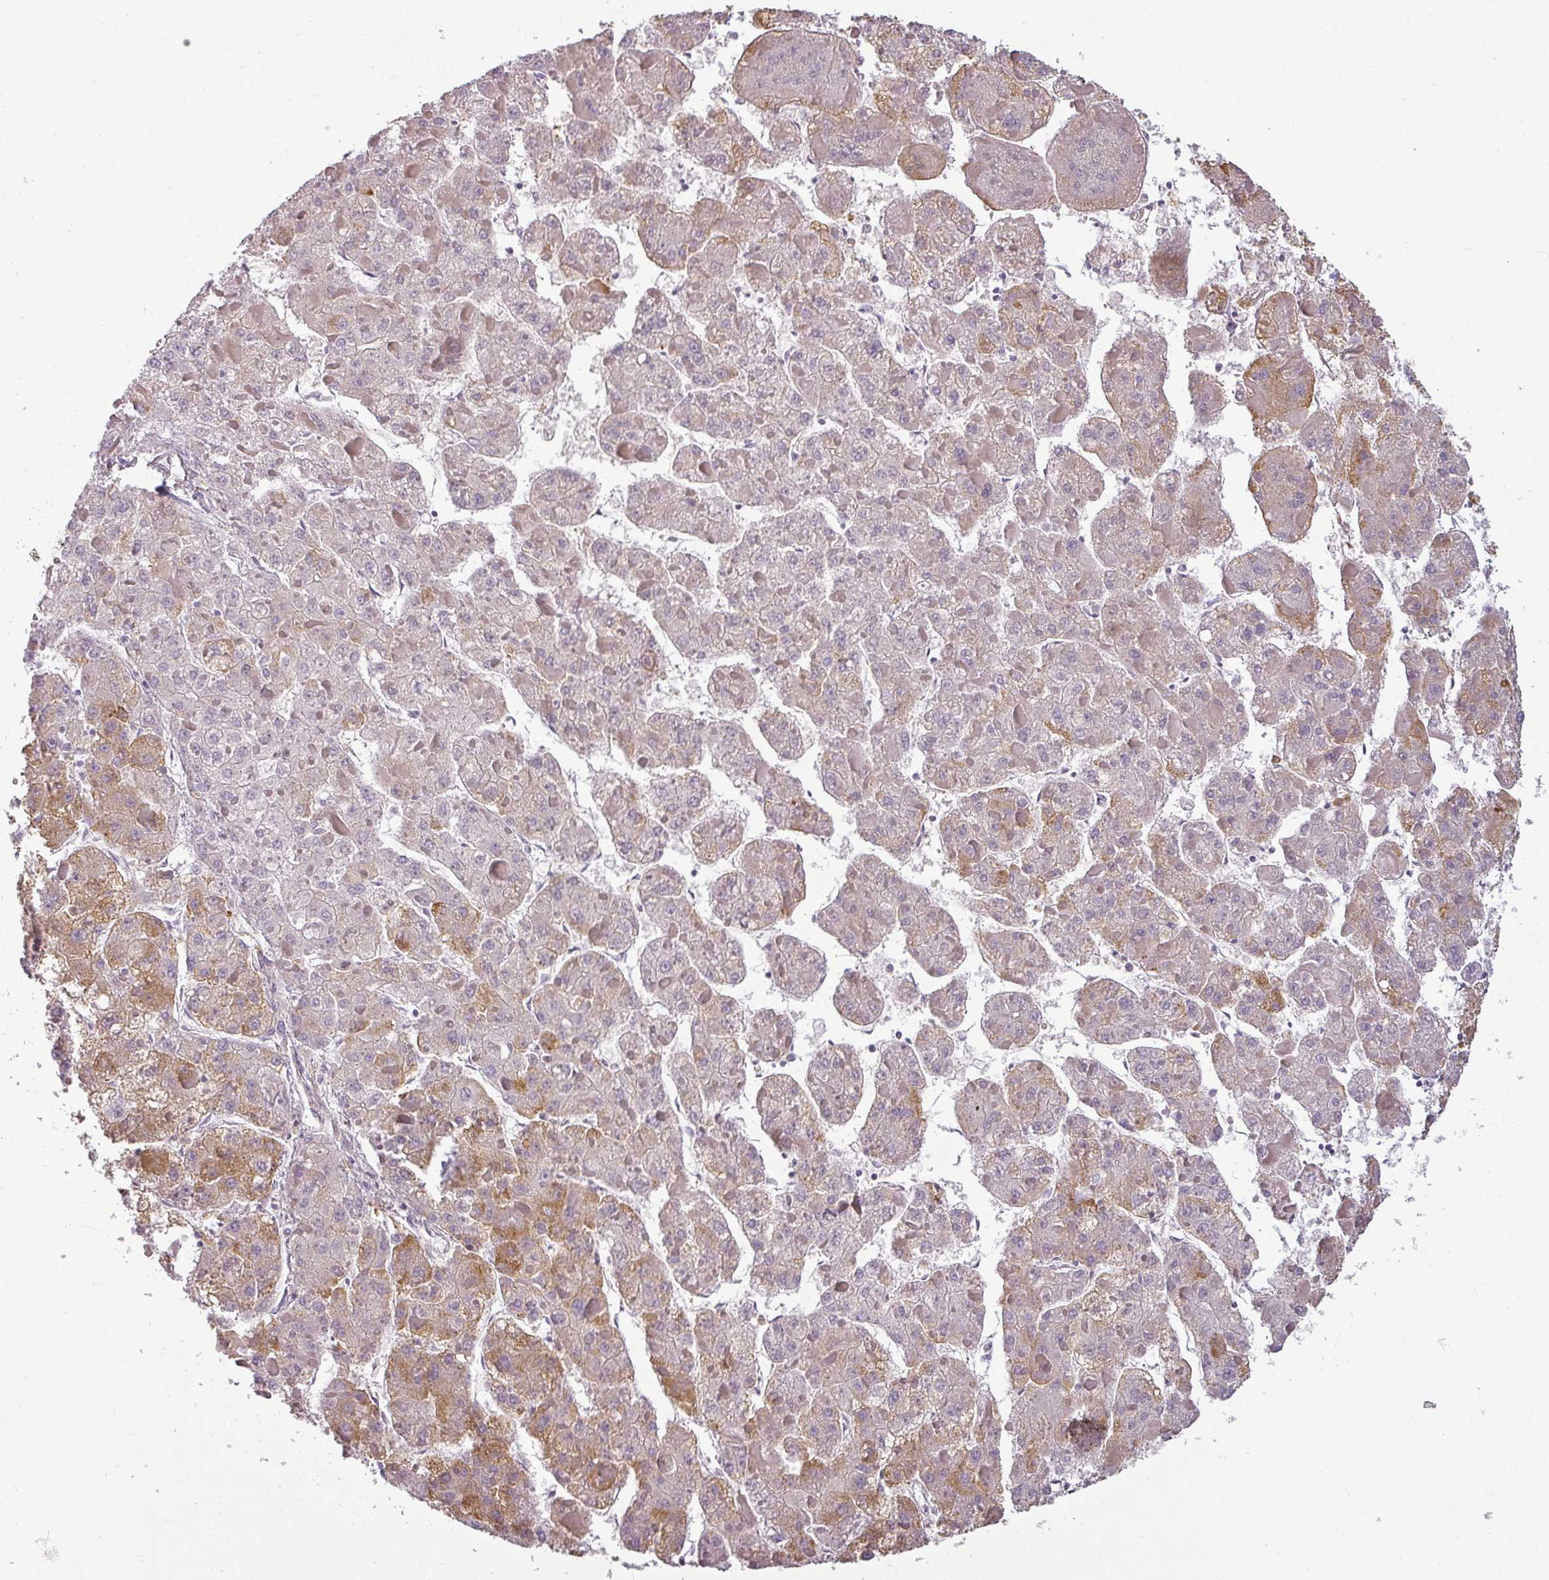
{"staining": {"intensity": "moderate", "quantity": "<25%", "location": "cytoplasmic/membranous"}, "tissue": "liver cancer", "cell_type": "Tumor cells", "image_type": "cancer", "snomed": [{"axis": "morphology", "description": "Carcinoma, Hepatocellular, NOS"}, {"axis": "topography", "description": "Liver"}], "caption": "Immunohistochemical staining of human liver cancer demonstrates low levels of moderate cytoplasmic/membranous protein staining in approximately <25% of tumor cells.", "gene": "CCDC144A", "patient": {"sex": "female", "age": 73}}